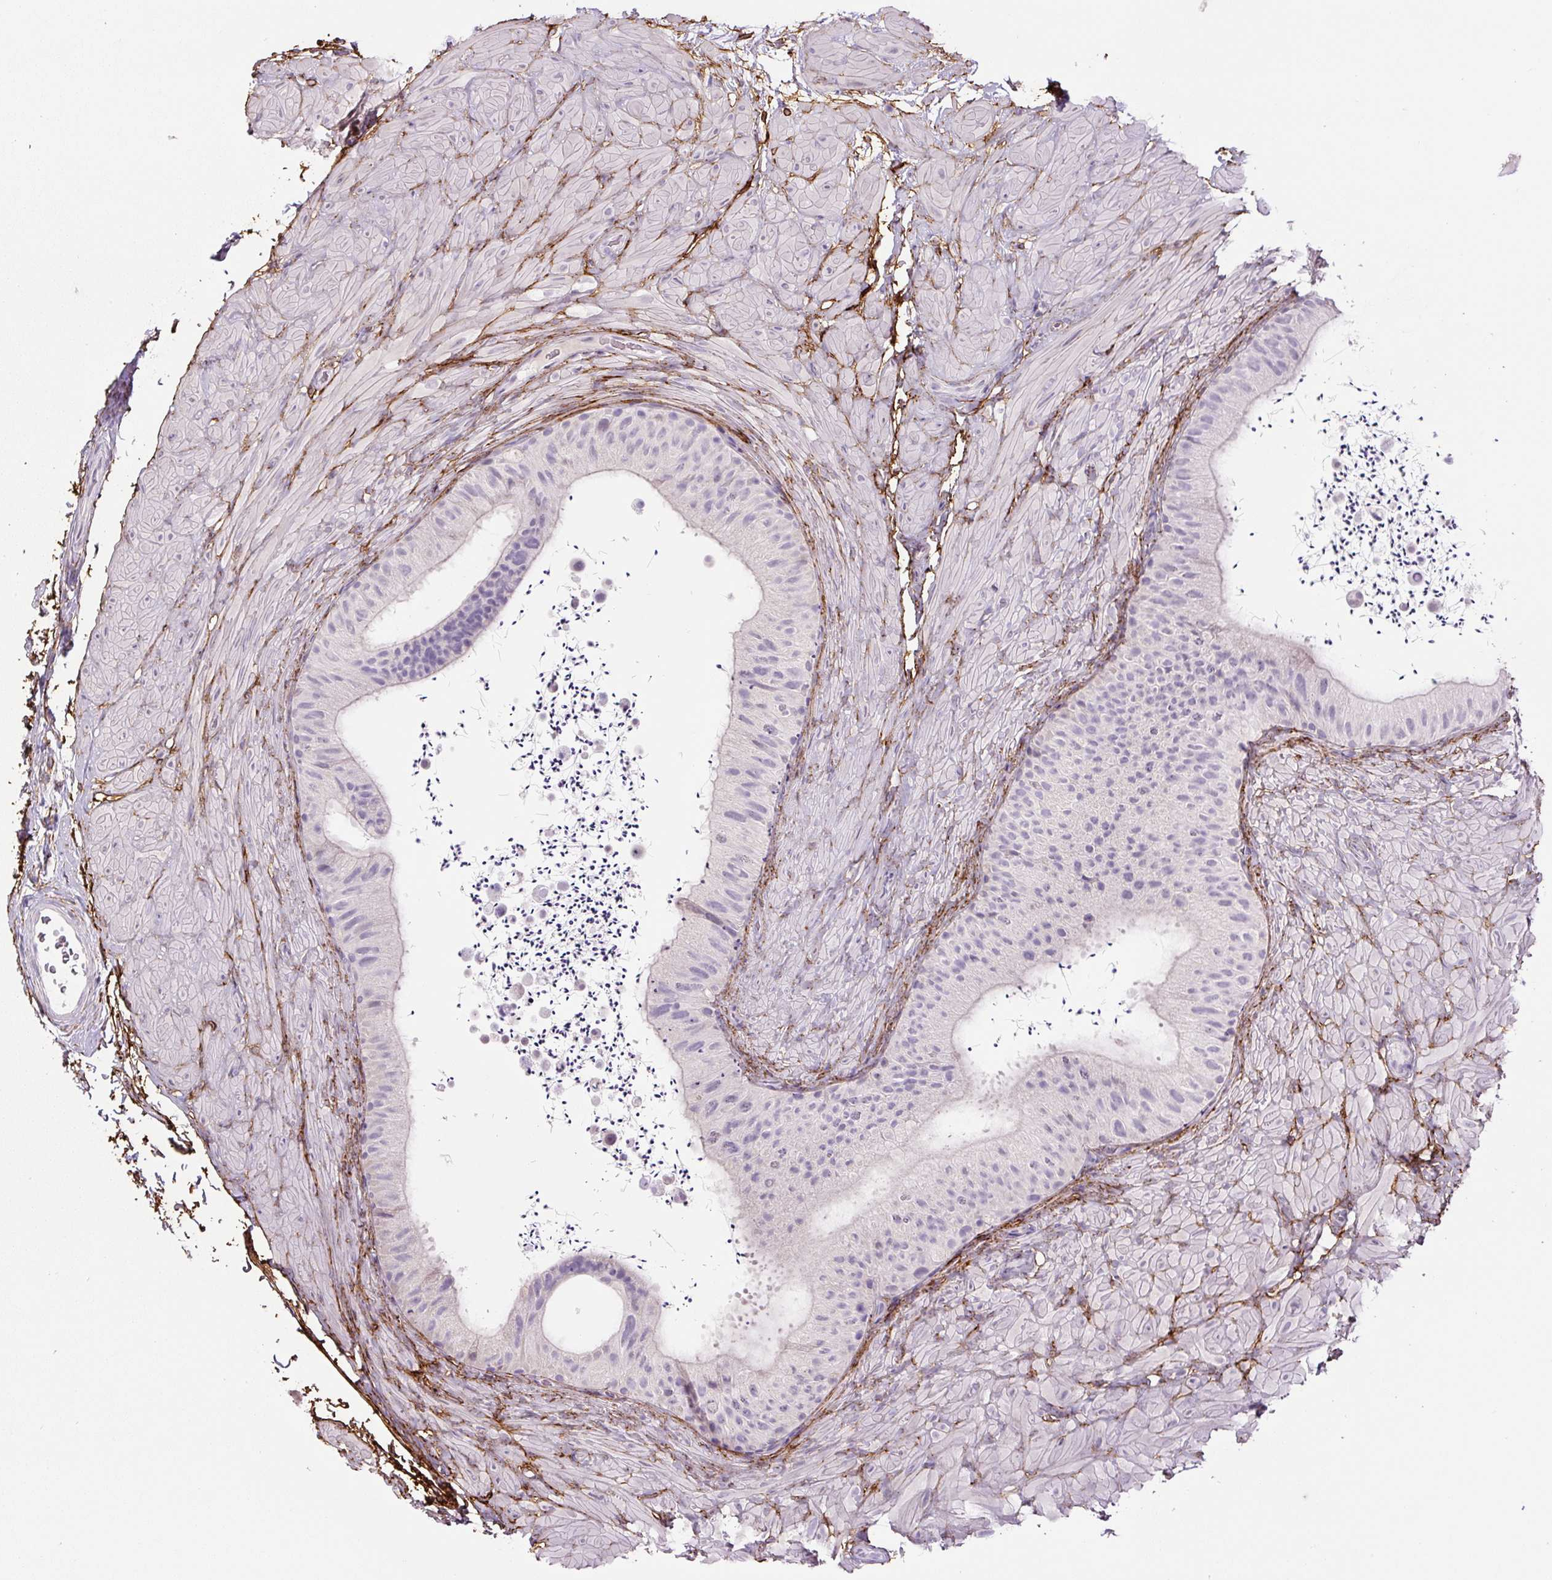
{"staining": {"intensity": "negative", "quantity": "none", "location": "none"}, "tissue": "epididymis", "cell_type": "Glandular cells", "image_type": "normal", "snomed": [{"axis": "morphology", "description": "Normal tissue, NOS"}, {"axis": "topography", "description": "Epididymis"}, {"axis": "topography", "description": "Peripheral nerve tissue"}], "caption": "The histopathology image shows no significant expression in glandular cells of epididymis.", "gene": "FBN1", "patient": {"sex": "male", "age": 32}}